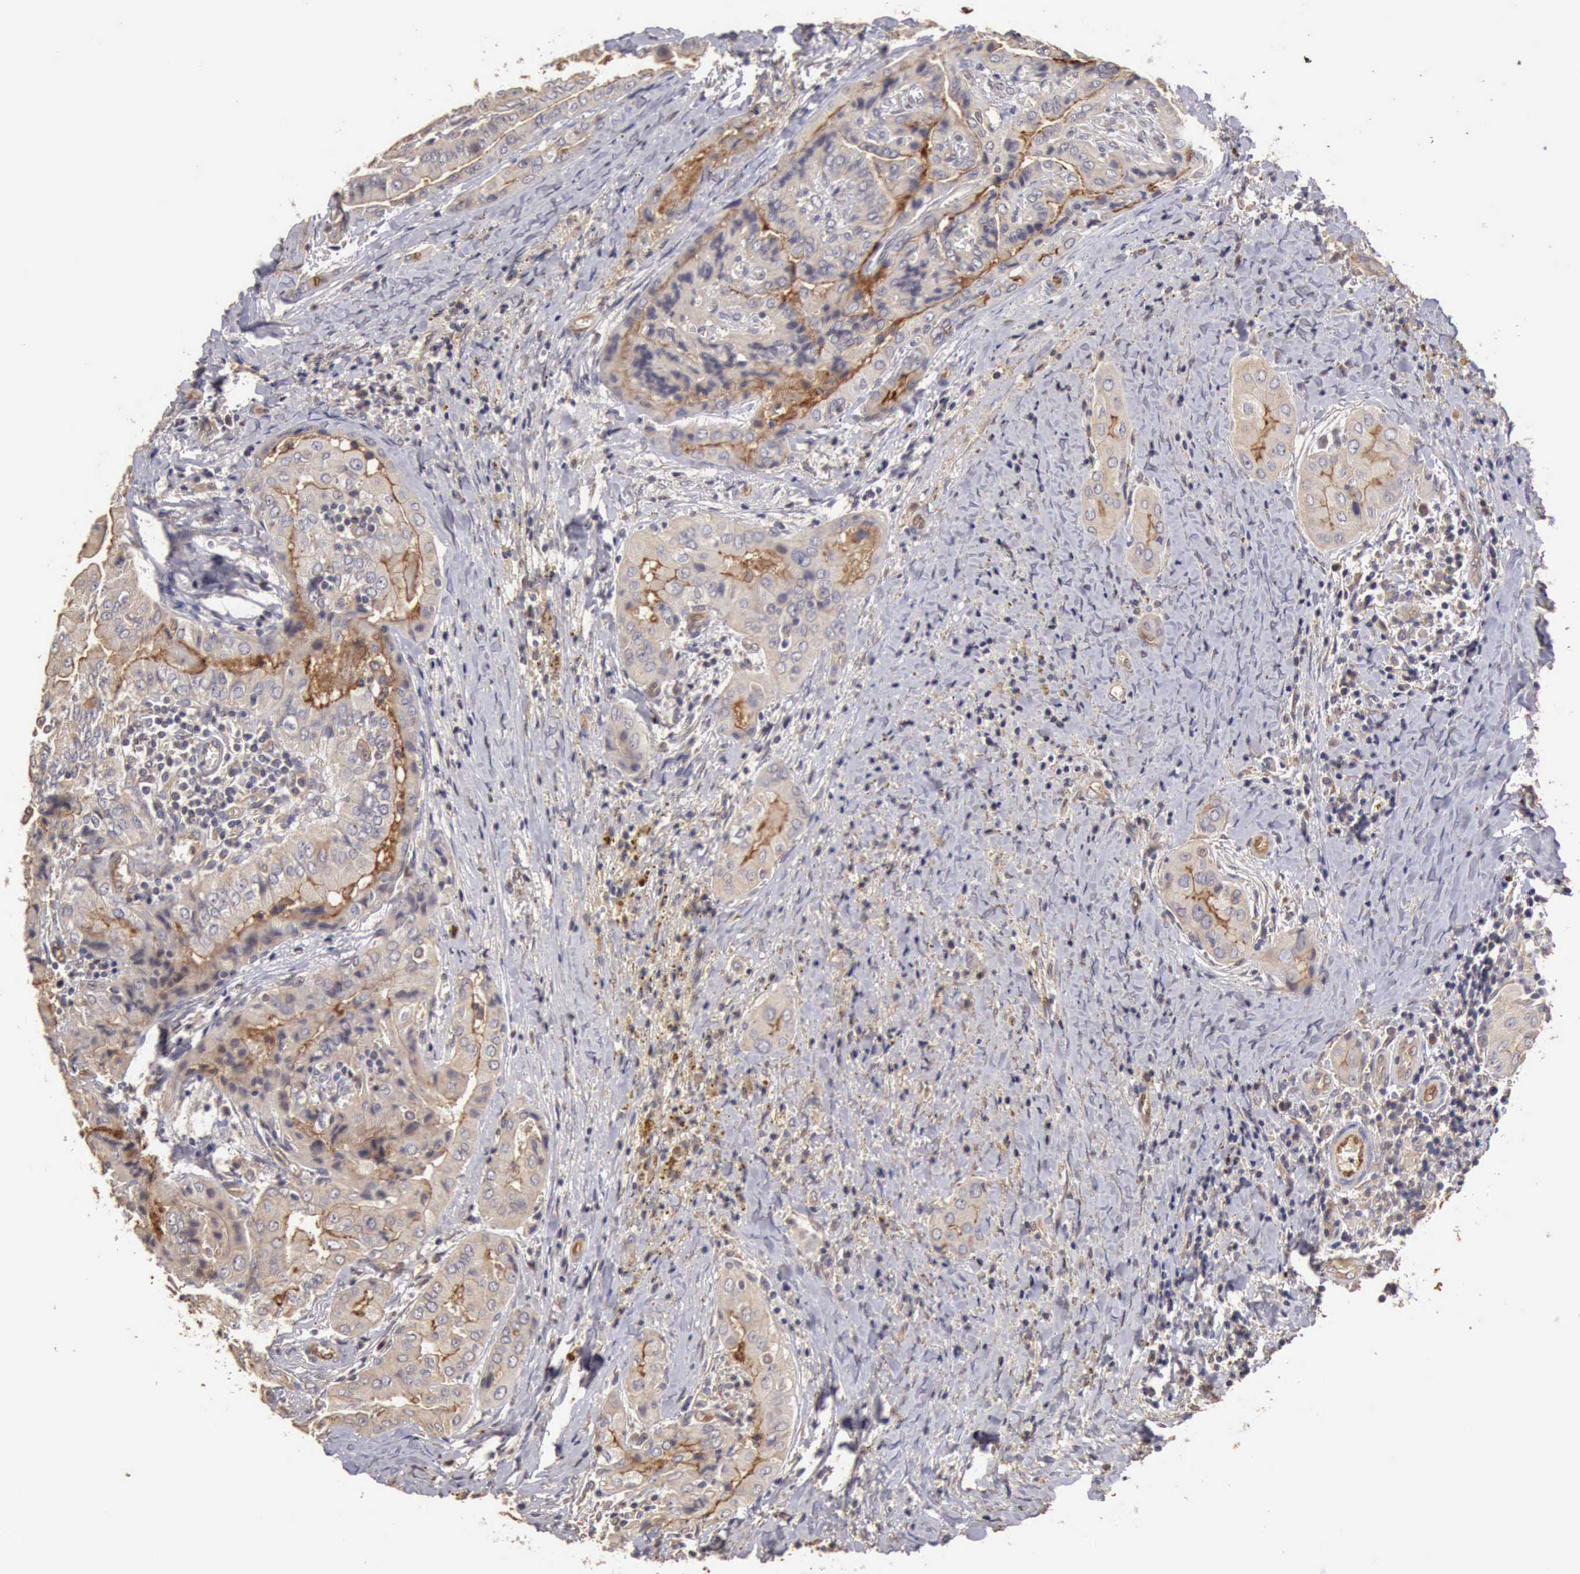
{"staining": {"intensity": "negative", "quantity": "none", "location": "none"}, "tissue": "thyroid cancer", "cell_type": "Tumor cells", "image_type": "cancer", "snomed": [{"axis": "morphology", "description": "Papillary adenocarcinoma, NOS"}, {"axis": "topography", "description": "Thyroid gland"}], "caption": "Tumor cells show no significant expression in thyroid cancer.", "gene": "BMX", "patient": {"sex": "female", "age": 71}}